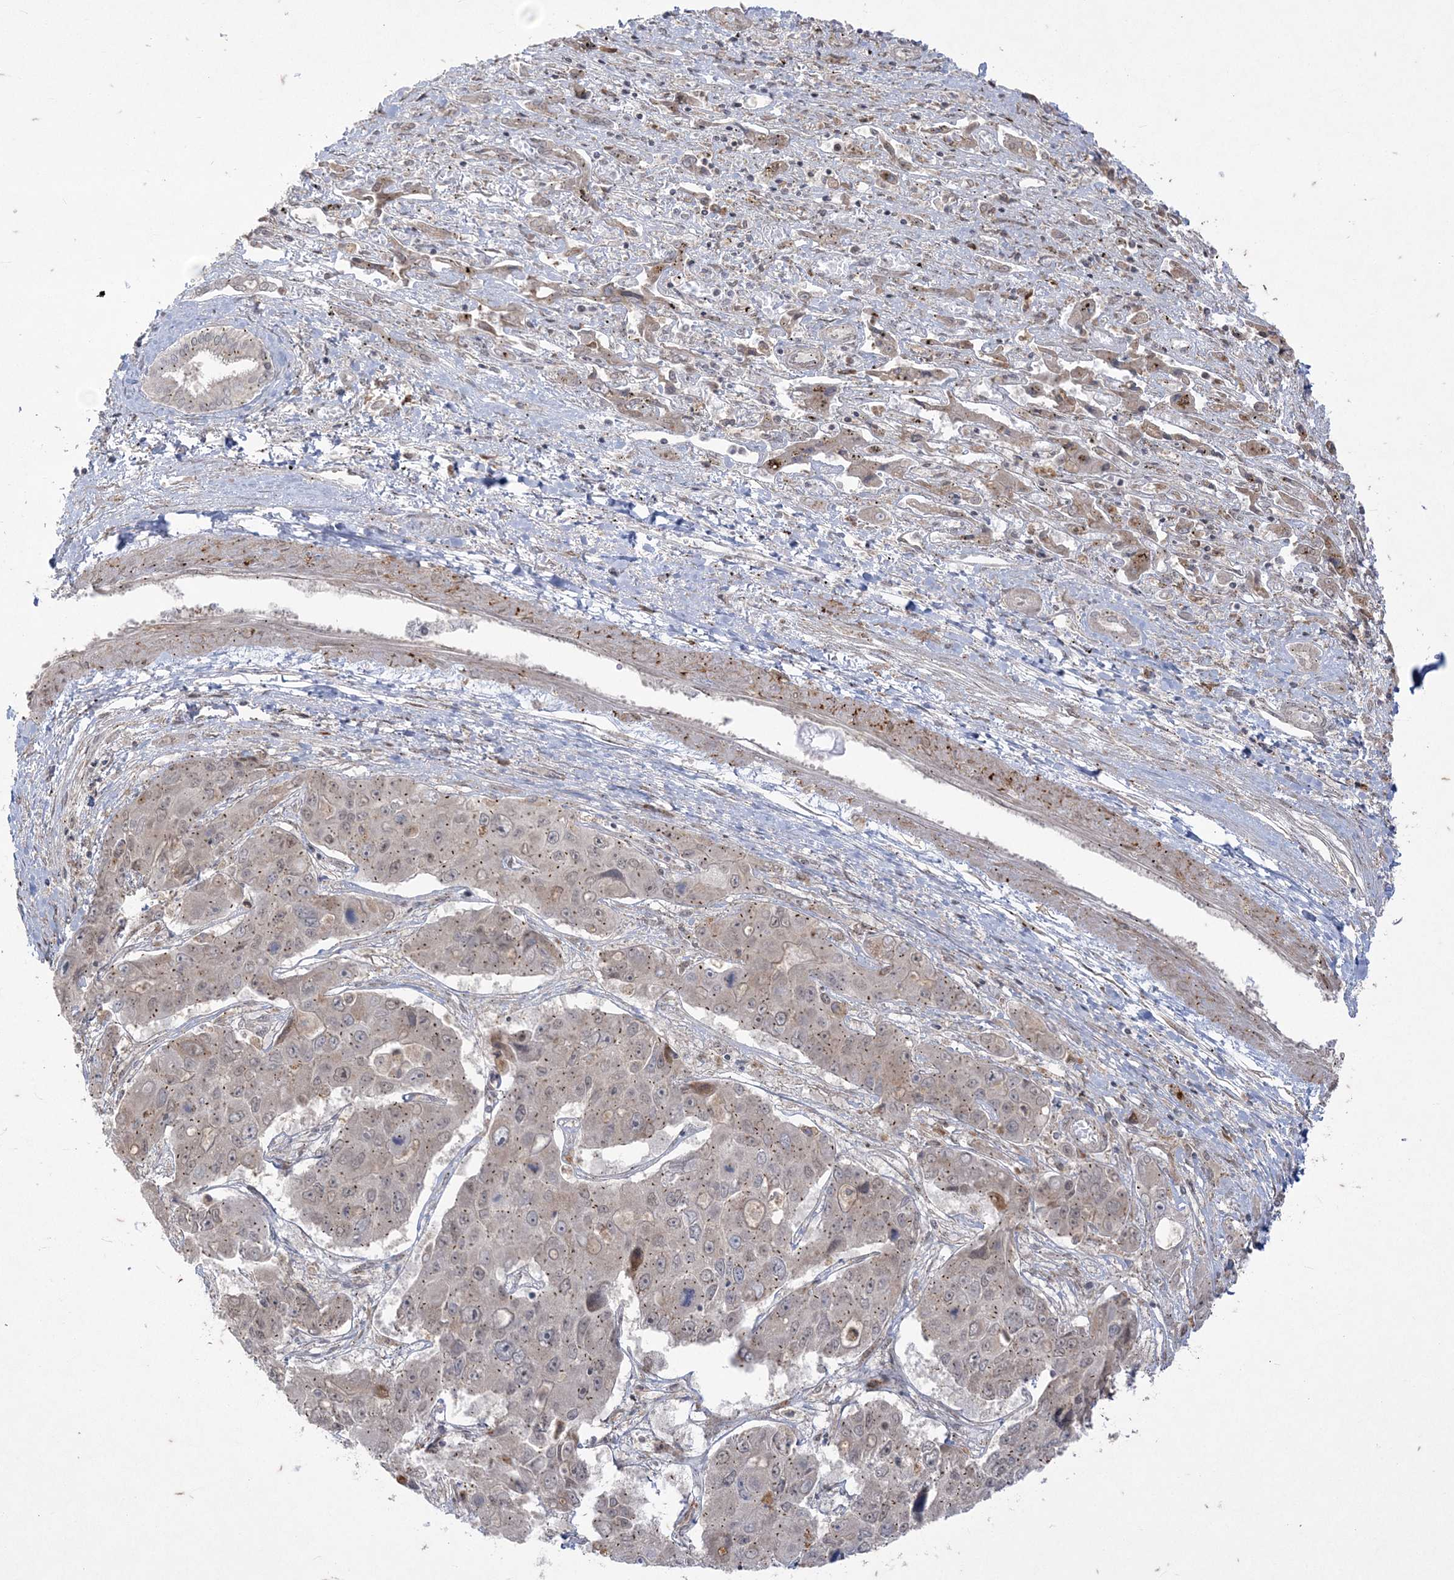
{"staining": {"intensity": "negative", "quantity": "none", "location": "none"}, "tissue": "liver cancer", "cell_type": "Tumor cells", "image_type": "cancer", "snomed": [{"axis": "morphology", "description": "Cholangiocarcinoma"}, {"axis": "topography", "description": "Liver"}], "caption": "This photomicrograph is of liver cancer stained with IHC to label a protein in brown with the nuclei are counter-stained blue. There is no expression in tumor cells.", "gene": "RRAS", "patient": {"sex": "male", "age": 67}}